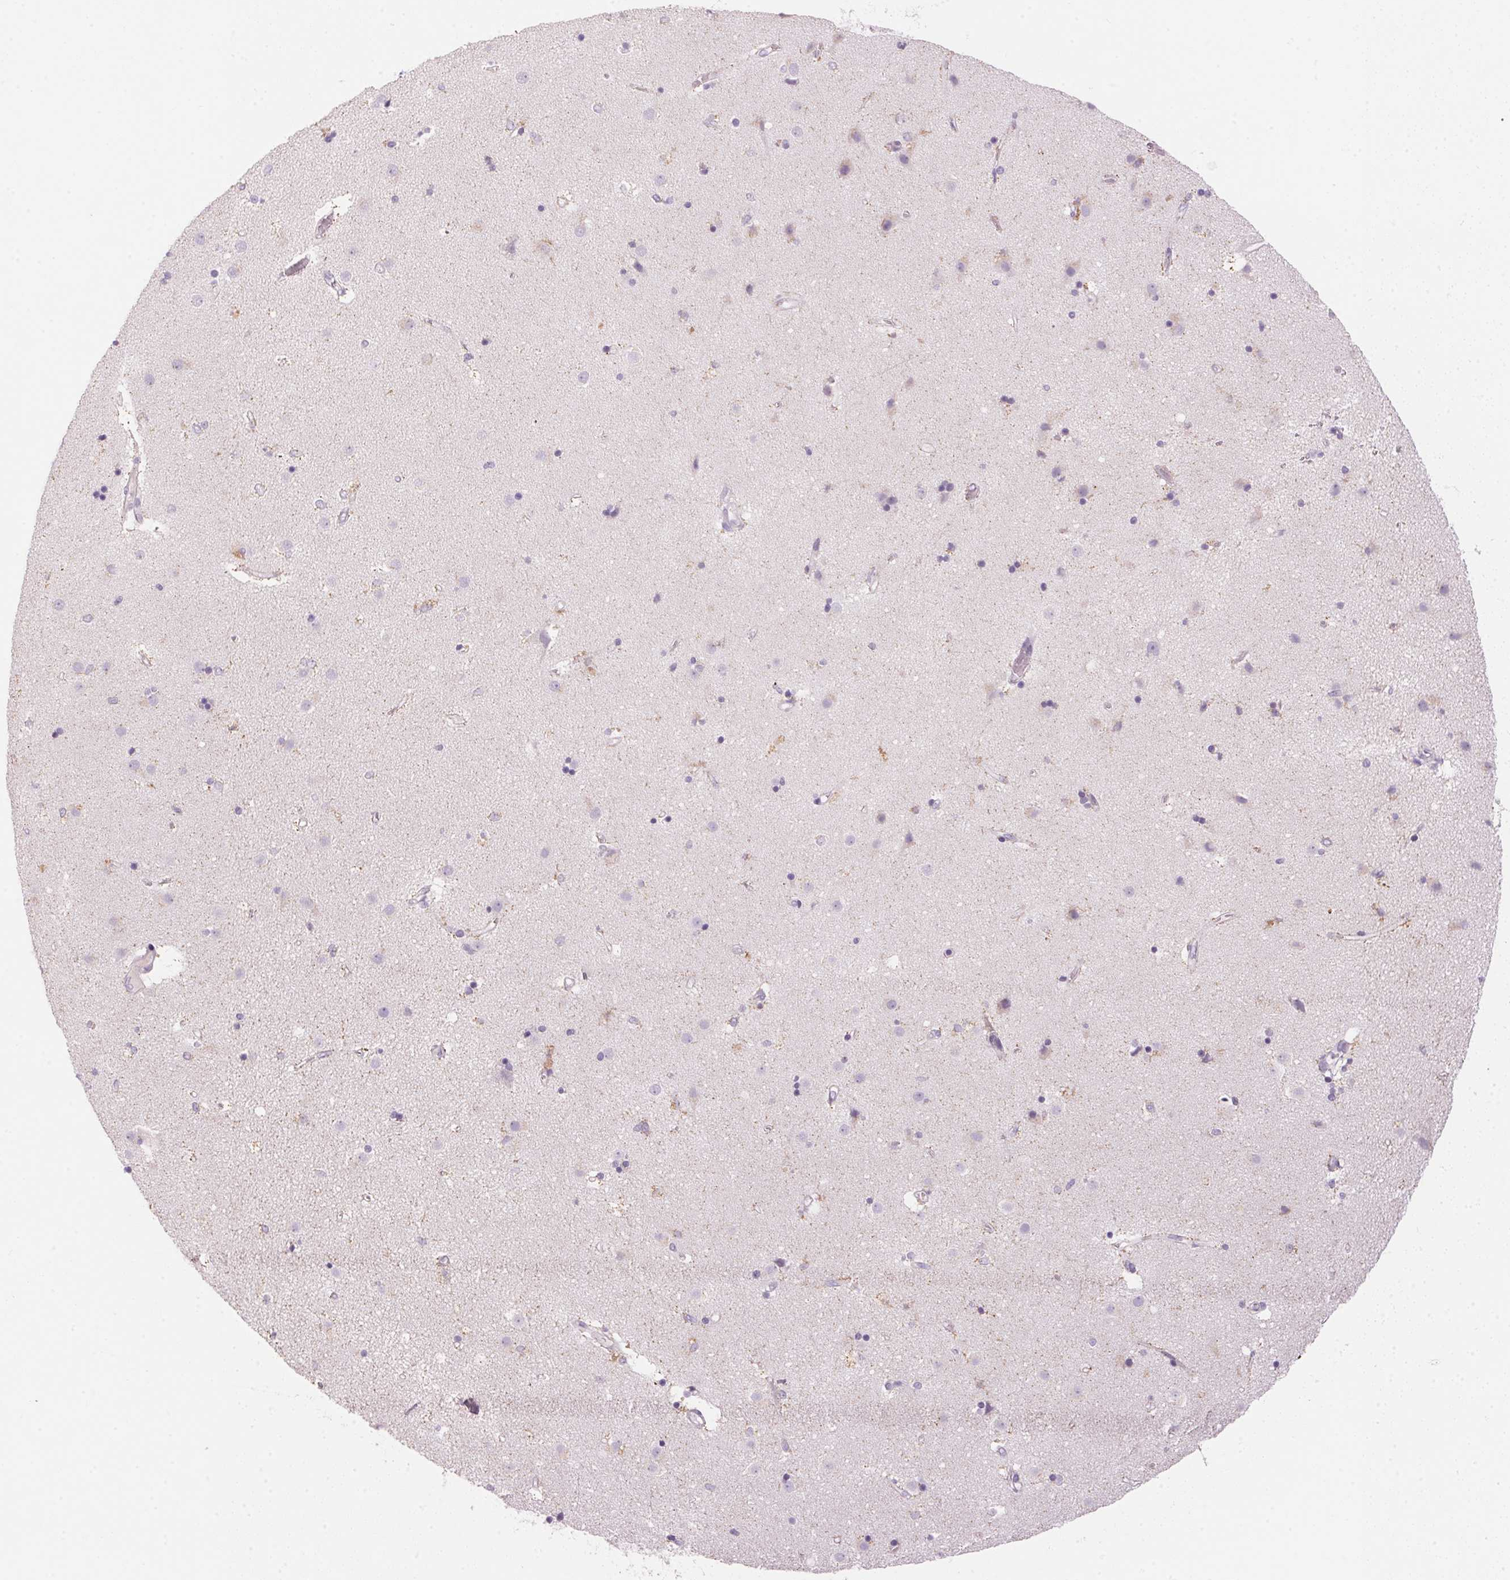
{"staining": {"intensity": "negative", "quantity": "none", "location": "none"}, "tissue": "caudate", "cell_type": "Glial cells", "image_type": "normal", "snomed": [{"axis": "morphology", "description": "Normal tissue, NOS"}, {"axis": "topography", "description": "Lateral ventricle wall"}], "caption": "Immunohistochemistry (IHC) of normal caudate displays no positivity in glial cells.", "gene": "HSD17B2", "patient": {"sex": "female", "age": 71}}